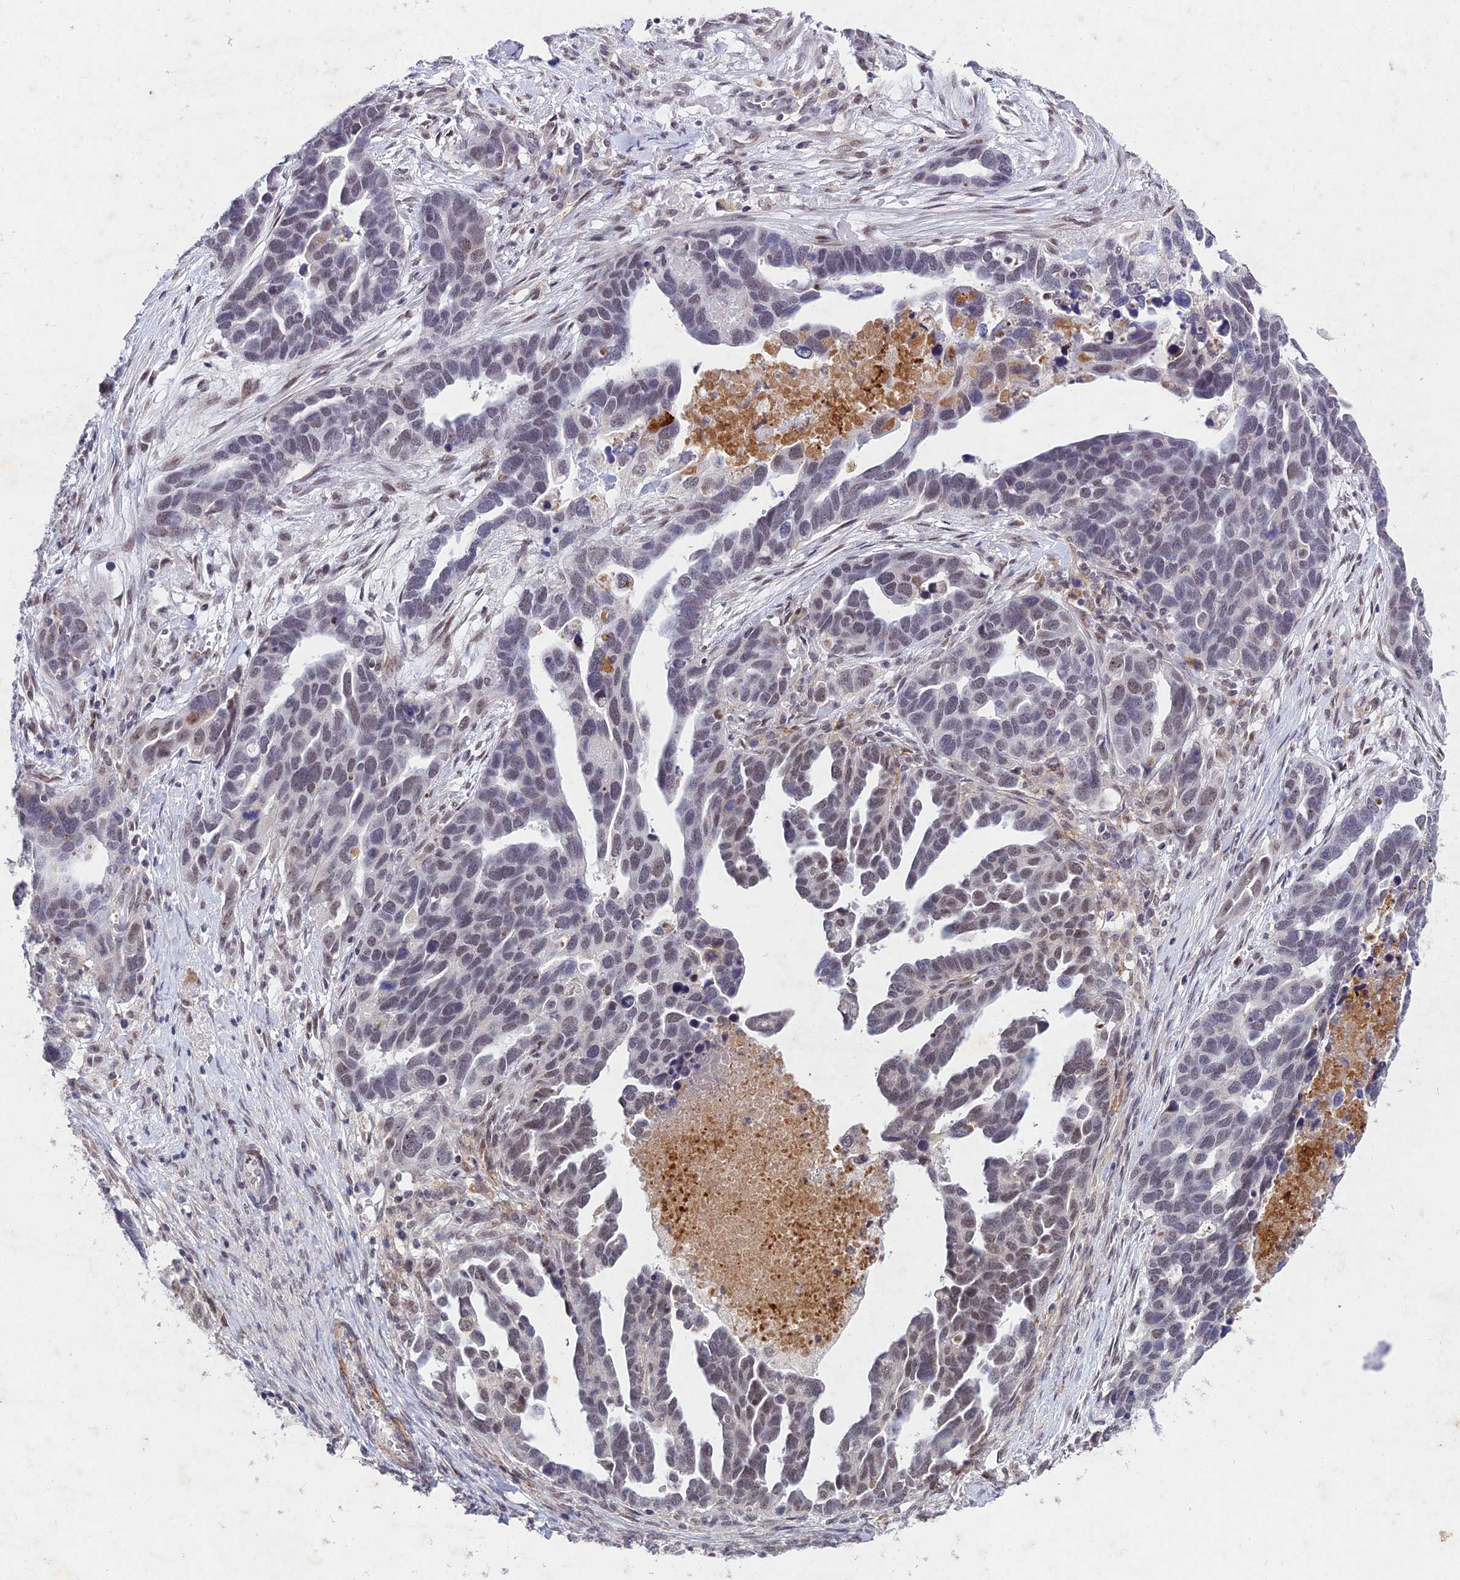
{"staining": {"intensity": "moderate", "quantity": "<25%", "location": "nuclear"}, "tissue": "ovarian cancer", "cell_type": "Tumor cells", "image_type": "cancer", "snomed": [{"axis": "morphology", "description": "Cystadenocarcinoma, serous, NOS"}, {"axis": "topography", "description": "Ovary"}], "caption": "Immunohistochemical staining of human ovarian cancer (serous cystadenocarcinoma) demonstrates low levels of moderate nuclear expression in approximately <25% of tumor cells.", "gene": "RAVER1", "patient": {"sex": "female", "age": 54}}